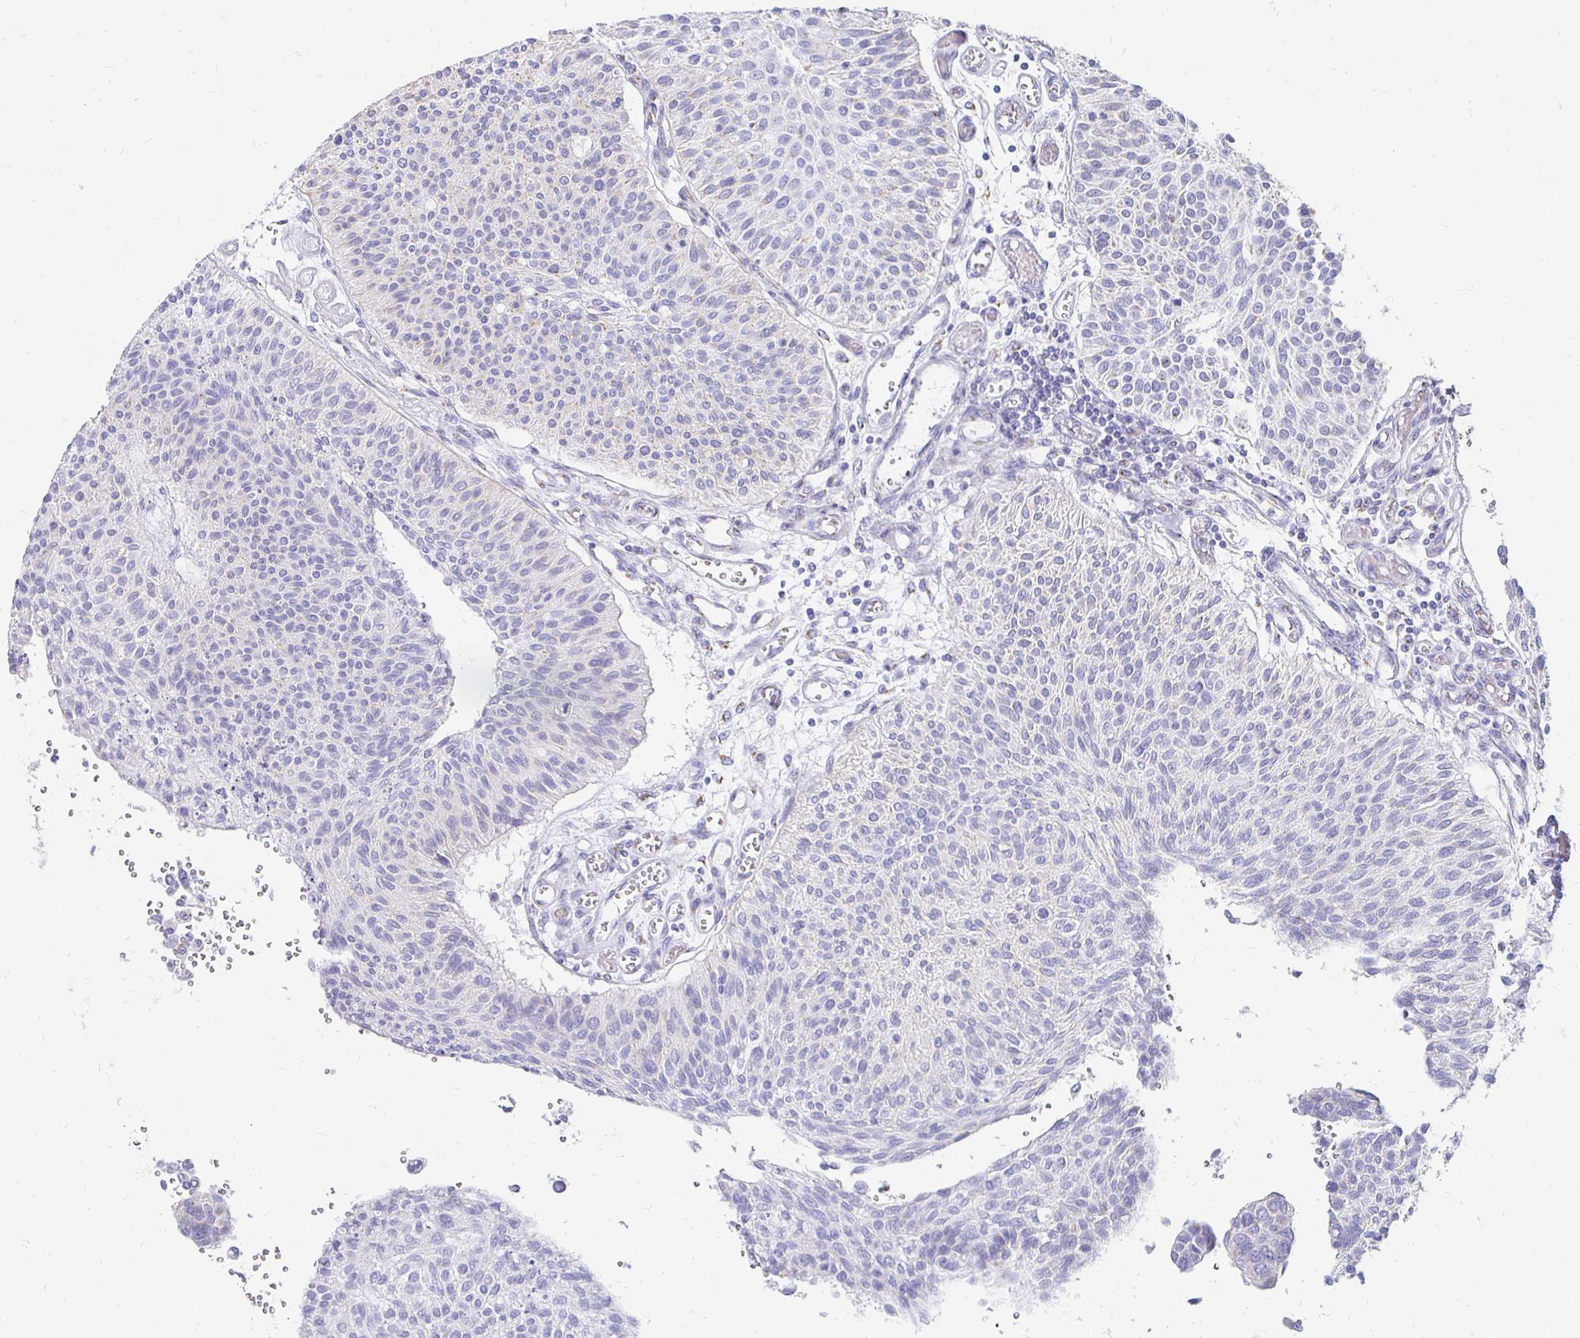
{"staining": {"intensity": "negative", "quantity": "none", "location": "none"}, "tissue": "urothelial cancer", "cell_type": "Tumor cells", "image_type": "cancer", "snomed": [{"axis": "morphology", "description": "Urothelial carcinoma, NOS"}, {"axis": "topography", "description": "Urinary bladder"}], "caption": "This is an IHC histopathology image of human urothelial cancer. There is no expression in tumor cells.", "gene": "PAGE4", "patient": {"sex": "male", "age": 55}}